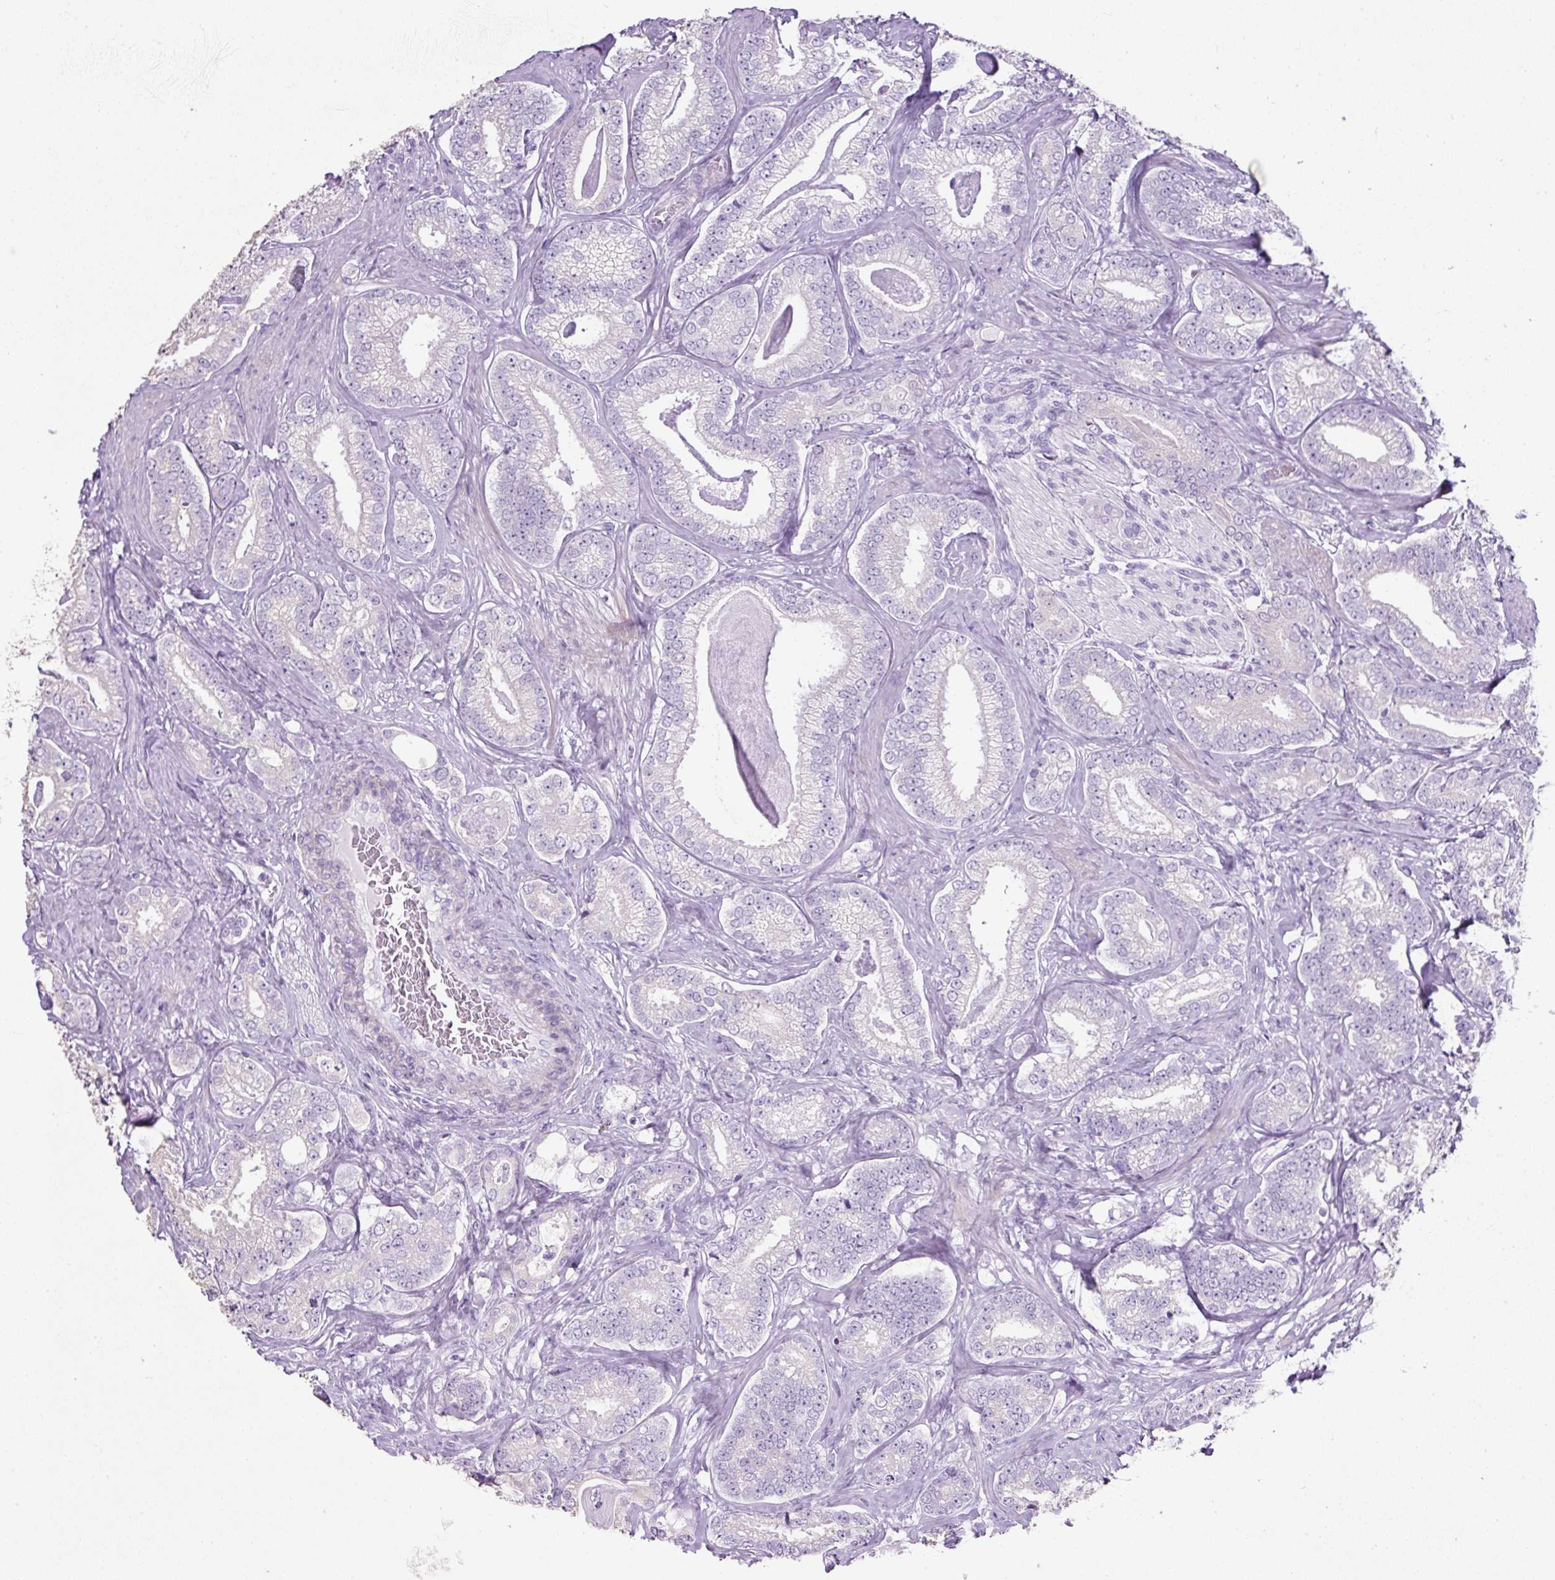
{"staining": {"intensity": "negative", "quantity": "none", "location": "none"}, "tissue": "prostate cancer", "cell_type": "Tumor cells", "image_type": "cancer", "snomed": [{"axis": "morphology", "description": "Adenocarcinoma, Low grade"}, {"axis": "topography", "description": "Prostate"}], "caption": "Image shows no protein positivity in tumor cells of low-grade adenocarcinoma (prostate) tissue.", "gene": "C2CD4C", "patient": {"sex": "male", "age": 63}}